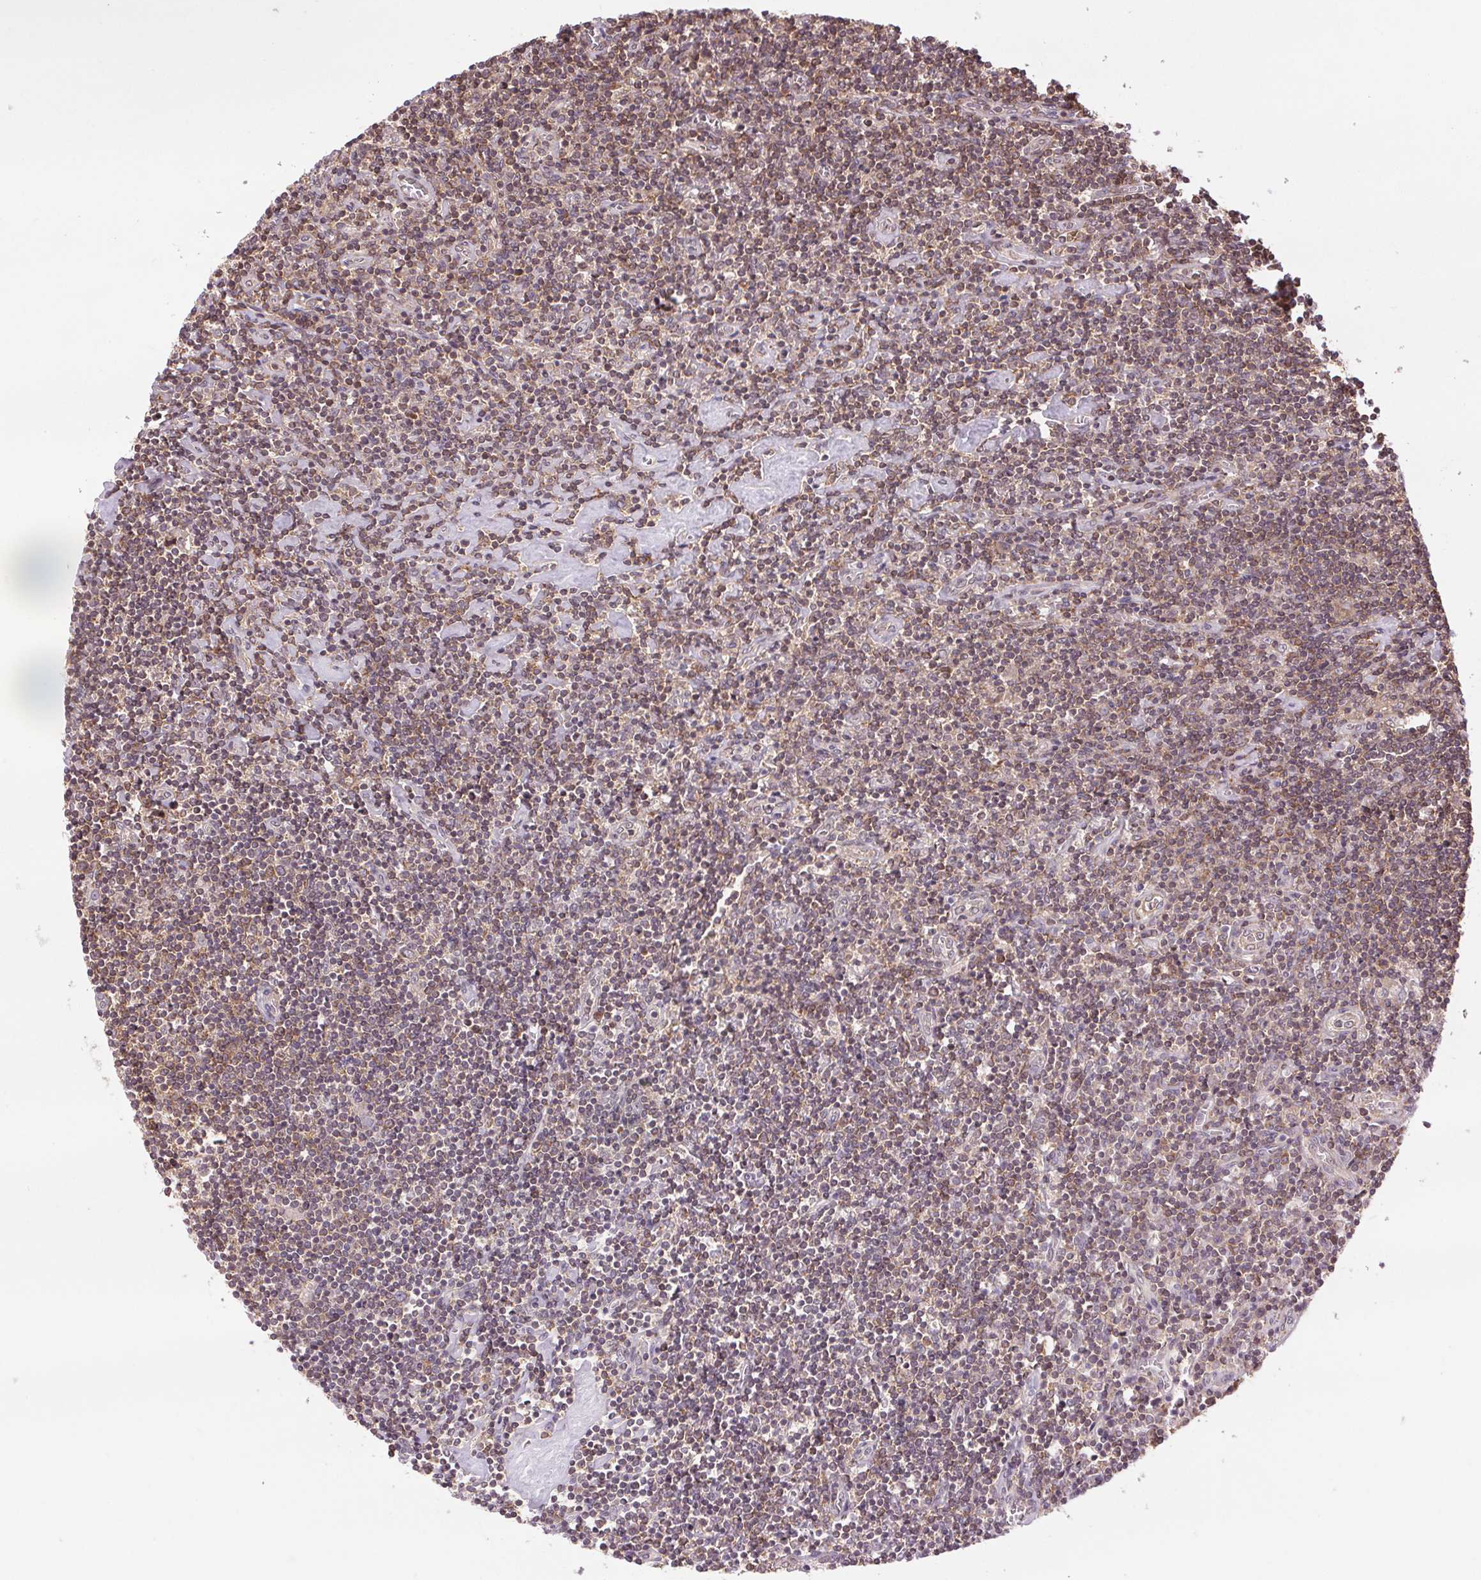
{"staining": {"intensity": "negative", "quantity": "none", "location": "none"}, "tissue": "lymphoma", "cell_type": "Tumor cells", "image_type": "cancer", "snomed": [{"axis": "morphology", "description": "Hodgkin's disease, NOS"}, {"axis": "topography", "description": "Lymph node"}], "caption": "High magnification brightfield microscopy of Hodgkin's disease stained with DAB (3,3'-diaminobenzidine) (brown) and counterstained with hematoxylin (blue): tumor cells show no significant staining.", "gene": "BTF3L4", "patient": {"sex": "male", "age": 40}}